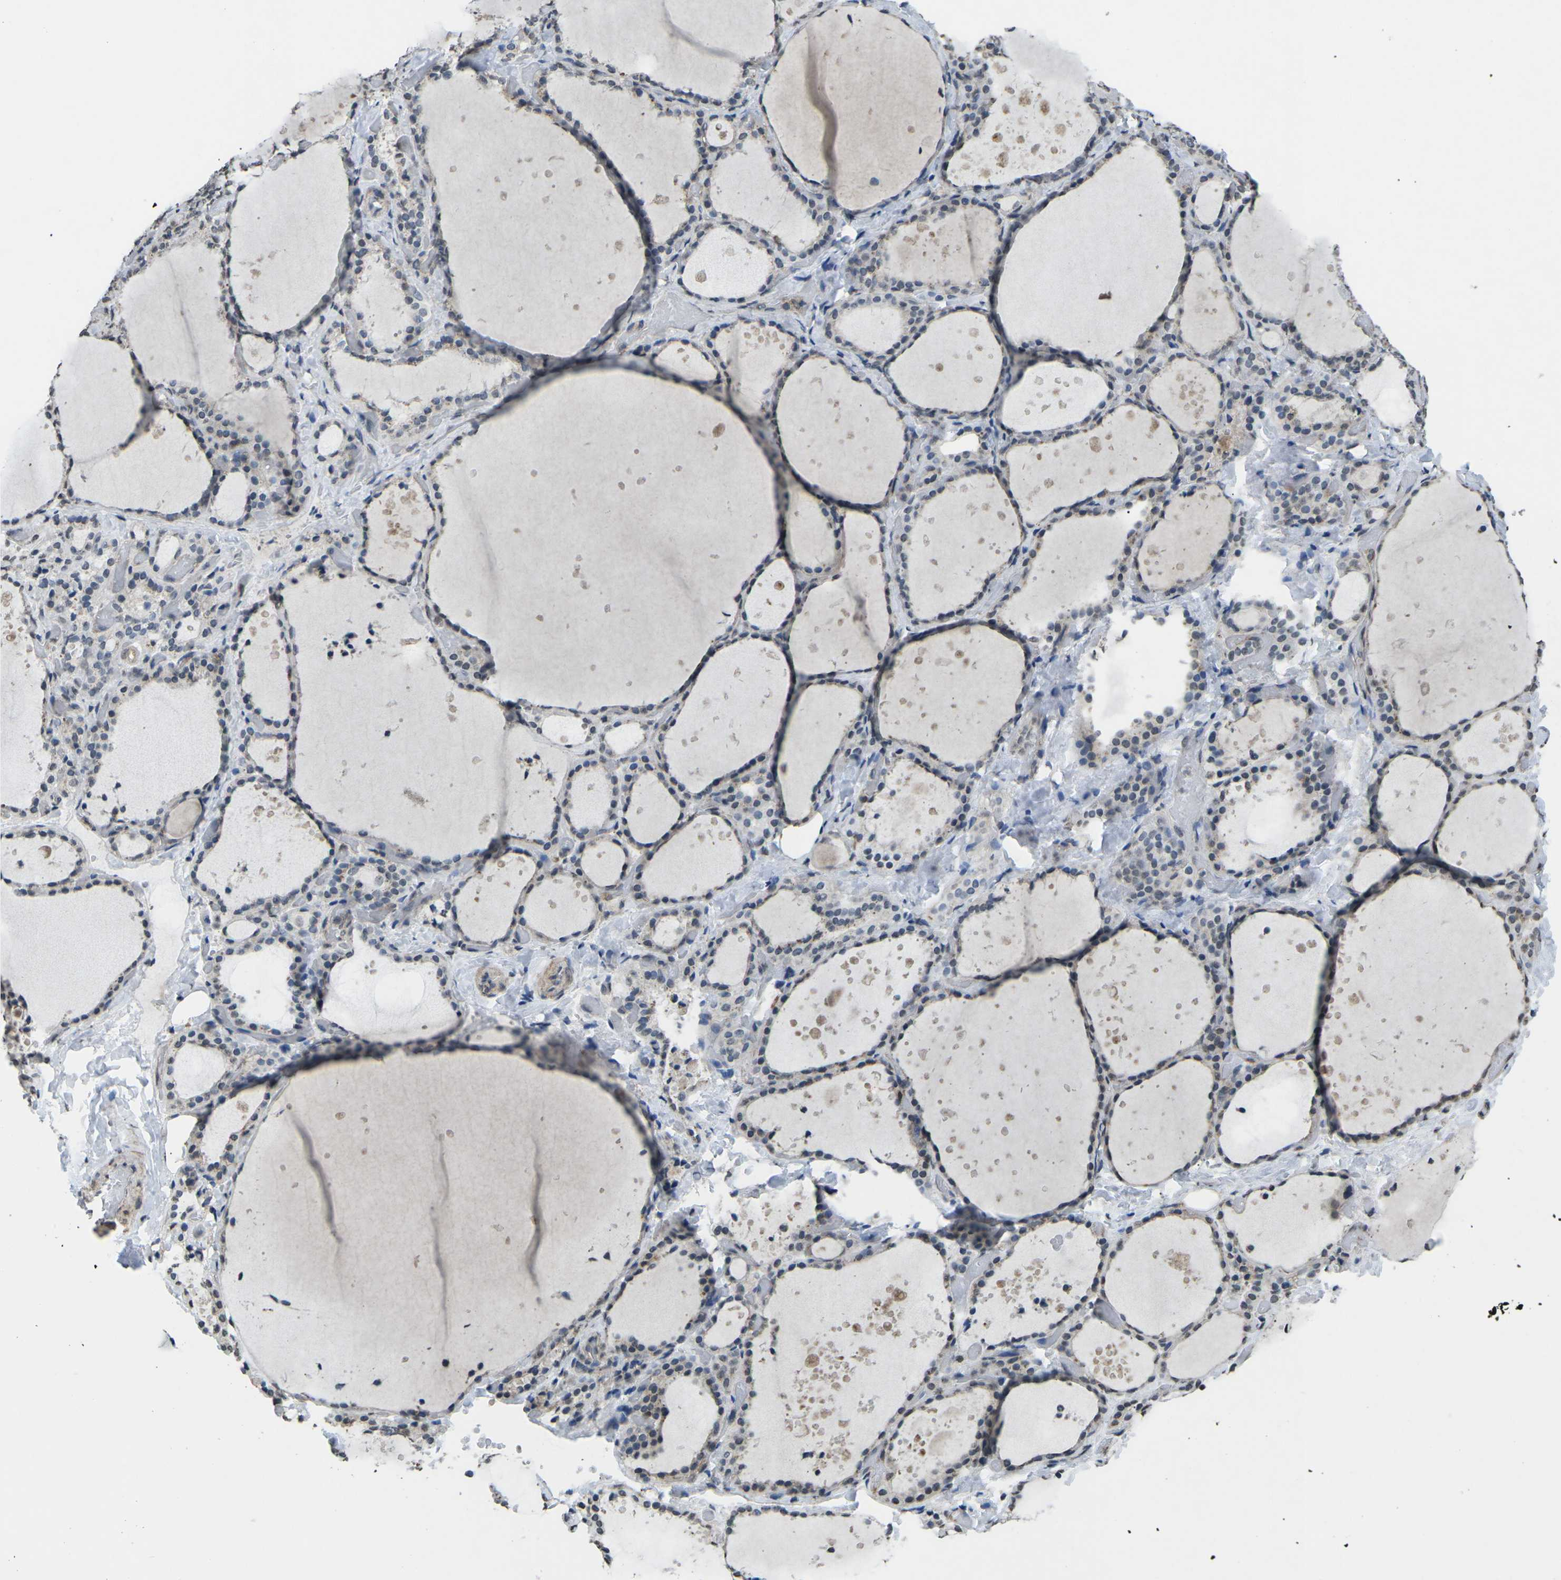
{"staining": {"intensity": "negative", "quantity": "none", "location": "none"}, "tissue": "thyroid gland", "cell_type": "Glandular cells", "image_type": "normal", "snomed": [{"axis": "morphology", "description": "Normal tissue, NOS"}, {"axis": "topography", "description": "Thyroid gland"}], "caption": "Immunohistochemistry histopathology image of normal thyroid gland stained for a protein (brown), which demonstrates no positivity in glandular cells. (DAB IHC with hematoxylin counter stain).", "gene": "TFR2", "patient": {"sex": "female", "age": 44}}